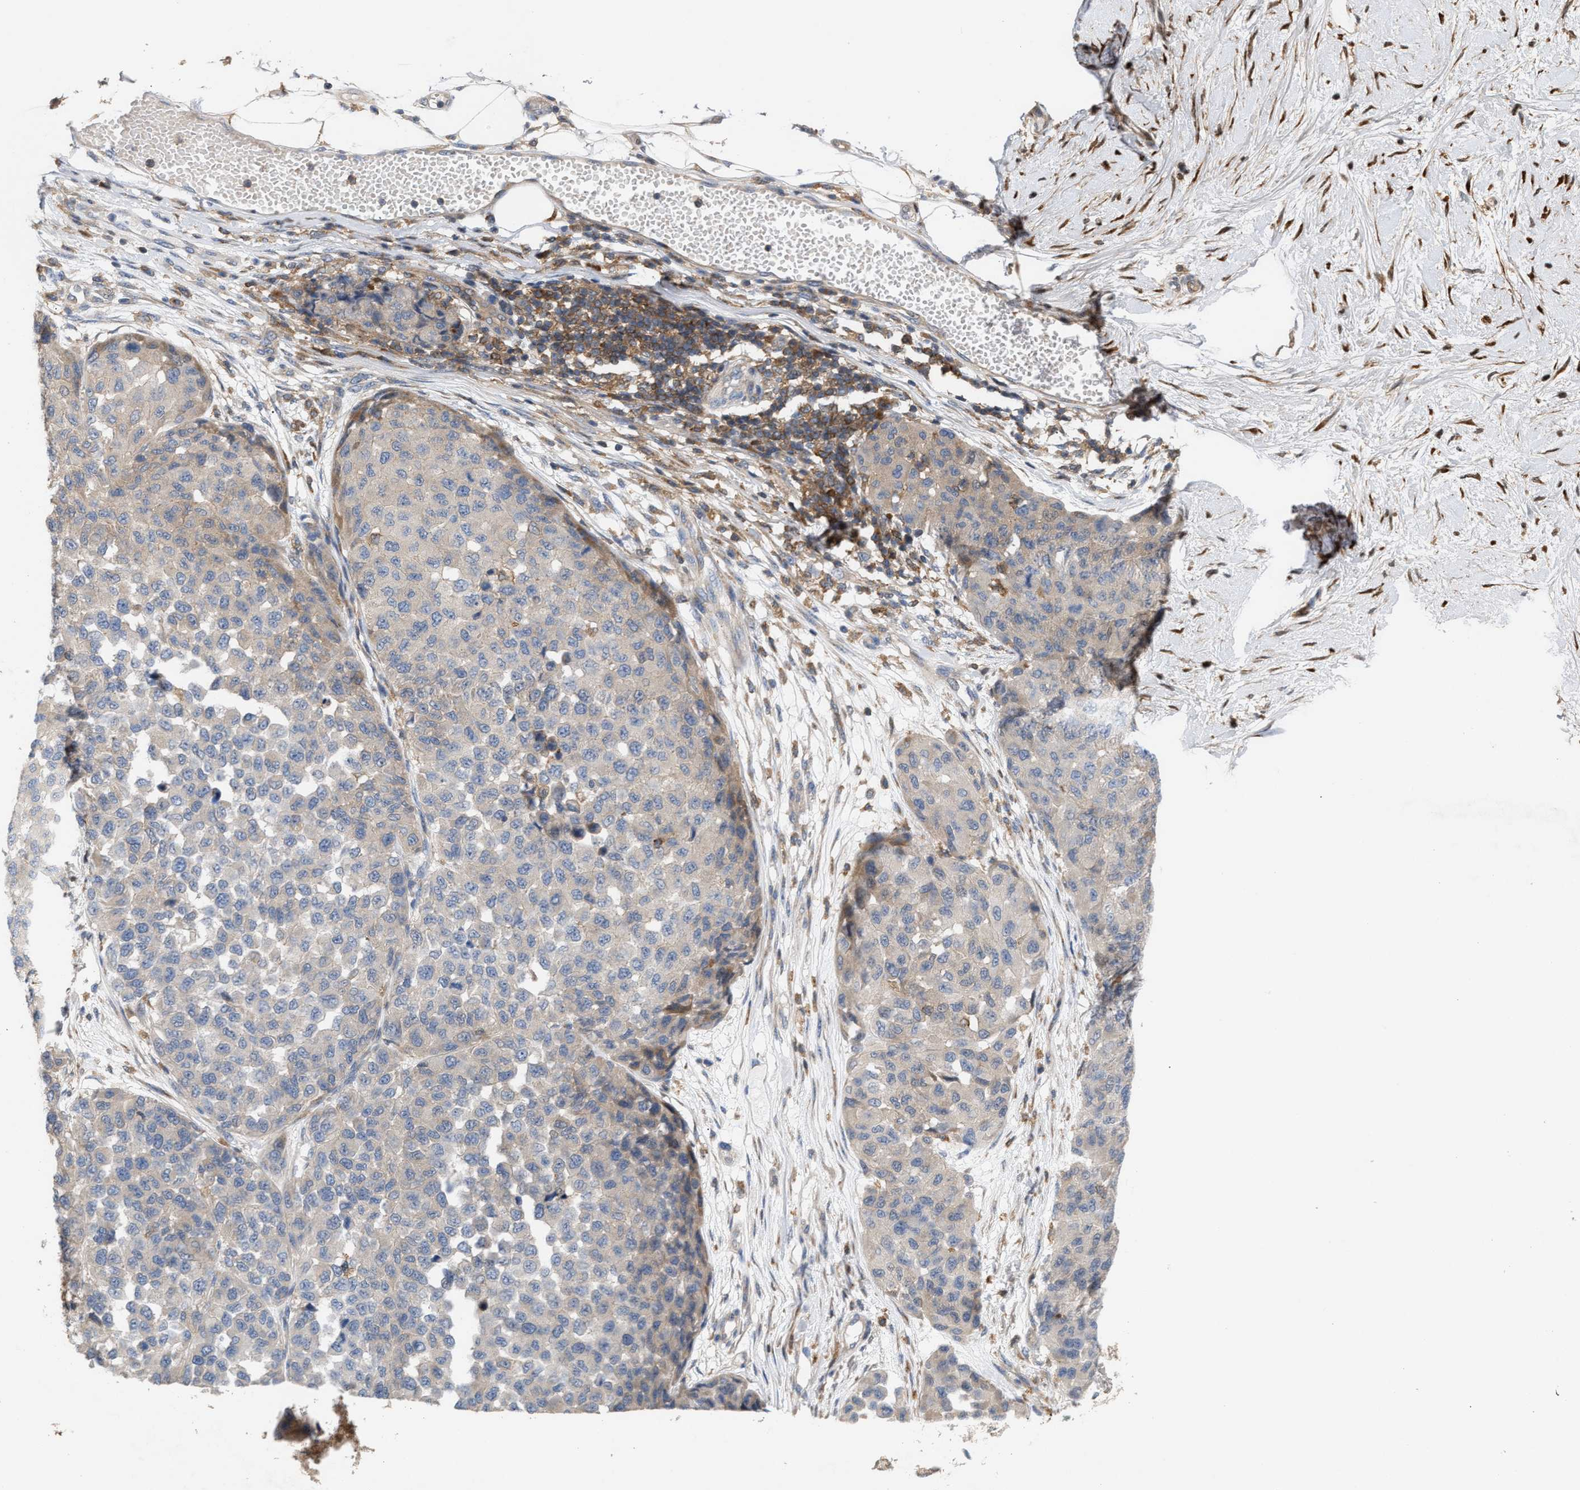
{"staining": {"intensity": "weak", "quantity": "<25%", "location": "cytoplasmic/membranous"}, "tissue": "melanoma", "cell_type": "Tumor cells", "image_type": "cancer", "snomed": [{"axis": "morphology", "description": "Normal tissue, NOS"}, {"axis": "morphology", "description": "Malignant melanoma, NOS"}, {"axis": "topography", "description": "Skin"}], "caption": "IHC image of neoplastic tissue: human malignant melanoma stained with DAB exhibits no significant protein expression in tumor cells. (Stains: DAB immunohistochemistry with hematoxylin counter stain, Microscopy: brightfield microscopy at high magnification).", "gene": "DBNL", "patient": {"sex": "male", "age": 62}}